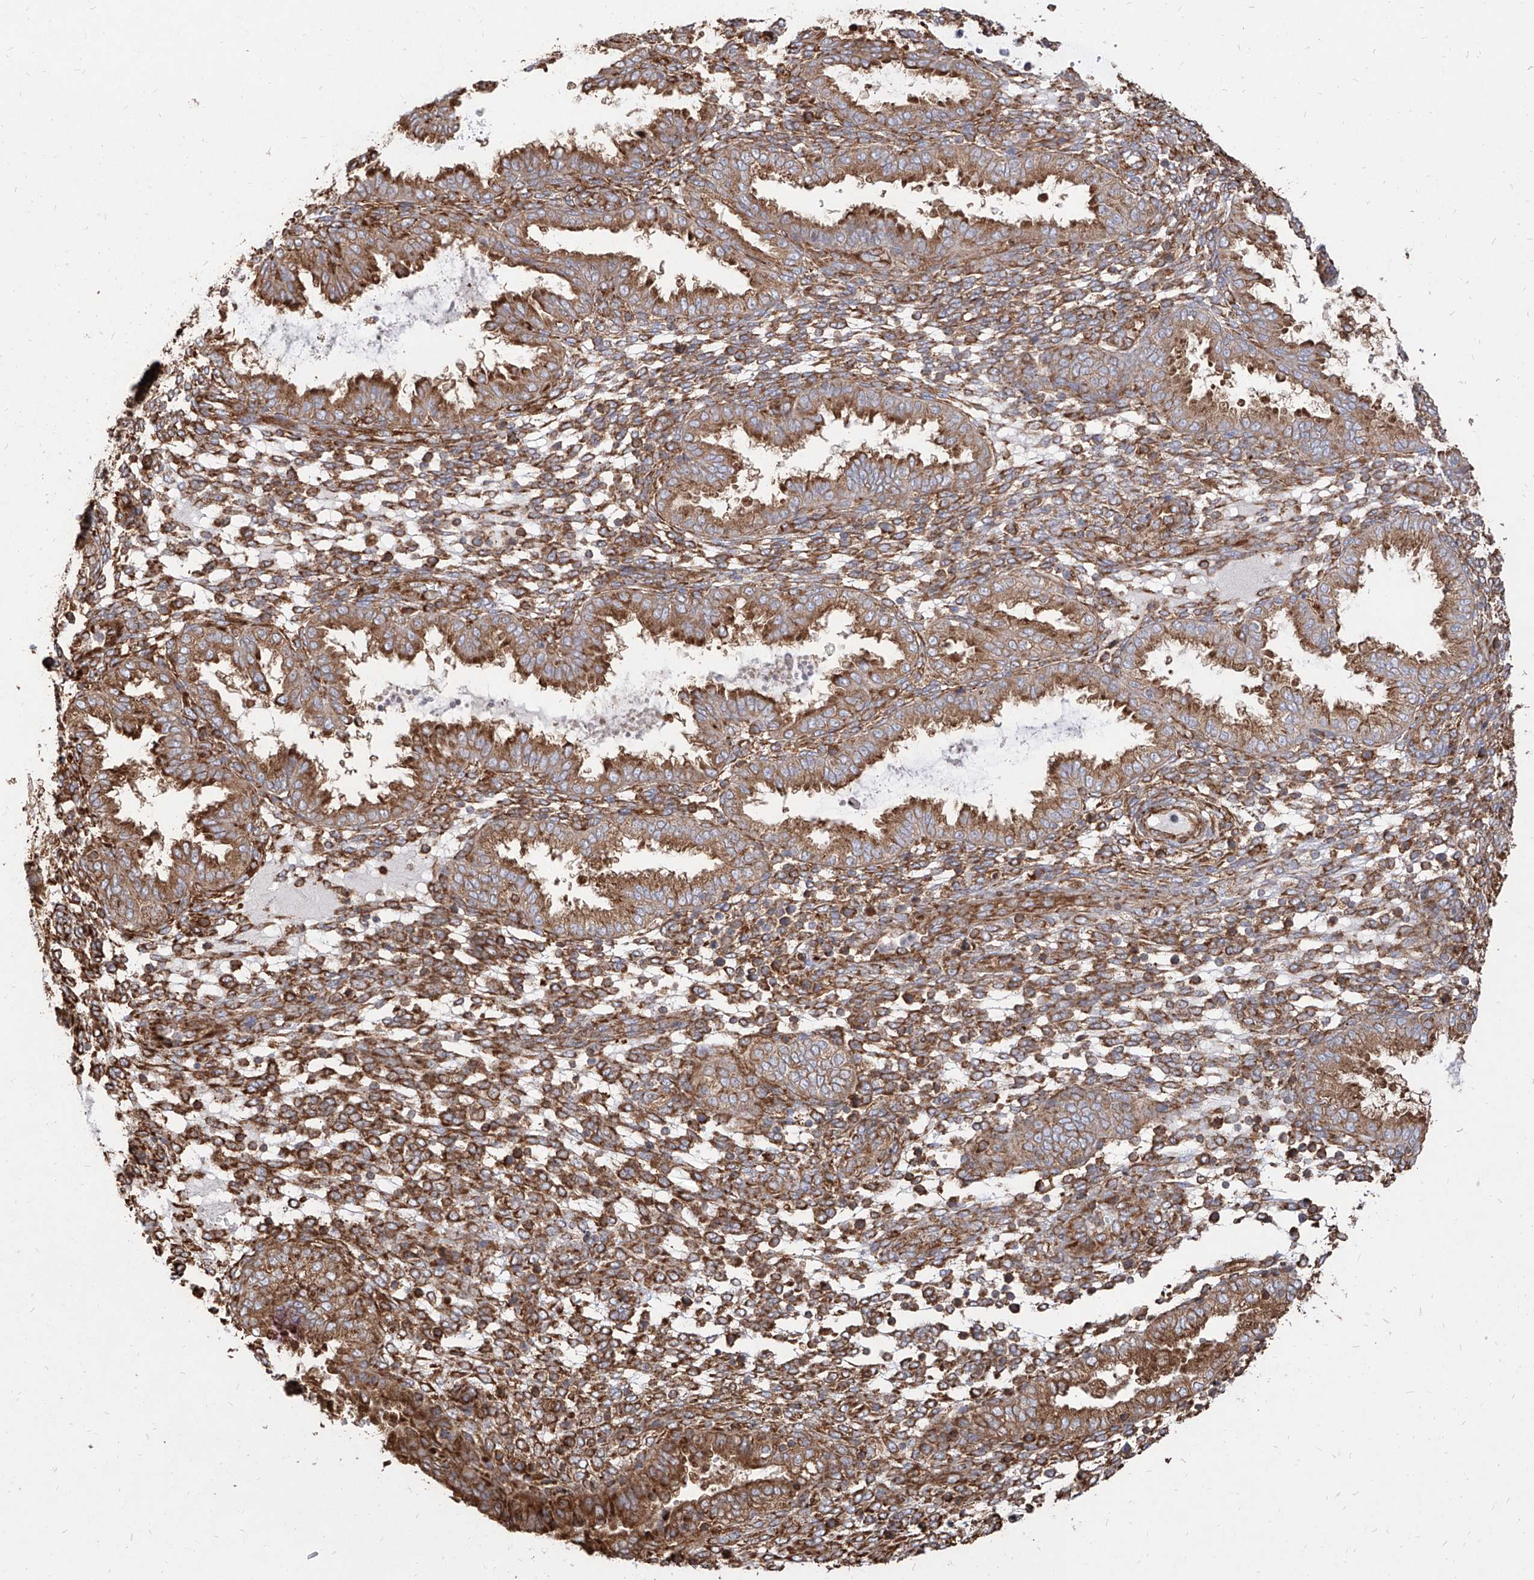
{"staining": {"intensity": "strong", "quantity": ">75%", "location": "cytoplasmic/membranous"}, "tissue": "endometrium", "cell_type": "Cells in endometrial stroma", "image_type": "normal", "snomed": [{"axis": "morphology", "description": "Normal tissue, NOS"}, {"axis": "topography", "description": "Endometrium"}], "caption": "Immunohistochemical staining of benign human endometrium shows high levels of strong cytoplasmic/membranous expression in about >75% of cells in endometrial stroma.", "gene": "RPS25", "patient": {"sex": "female", "age": 33}}